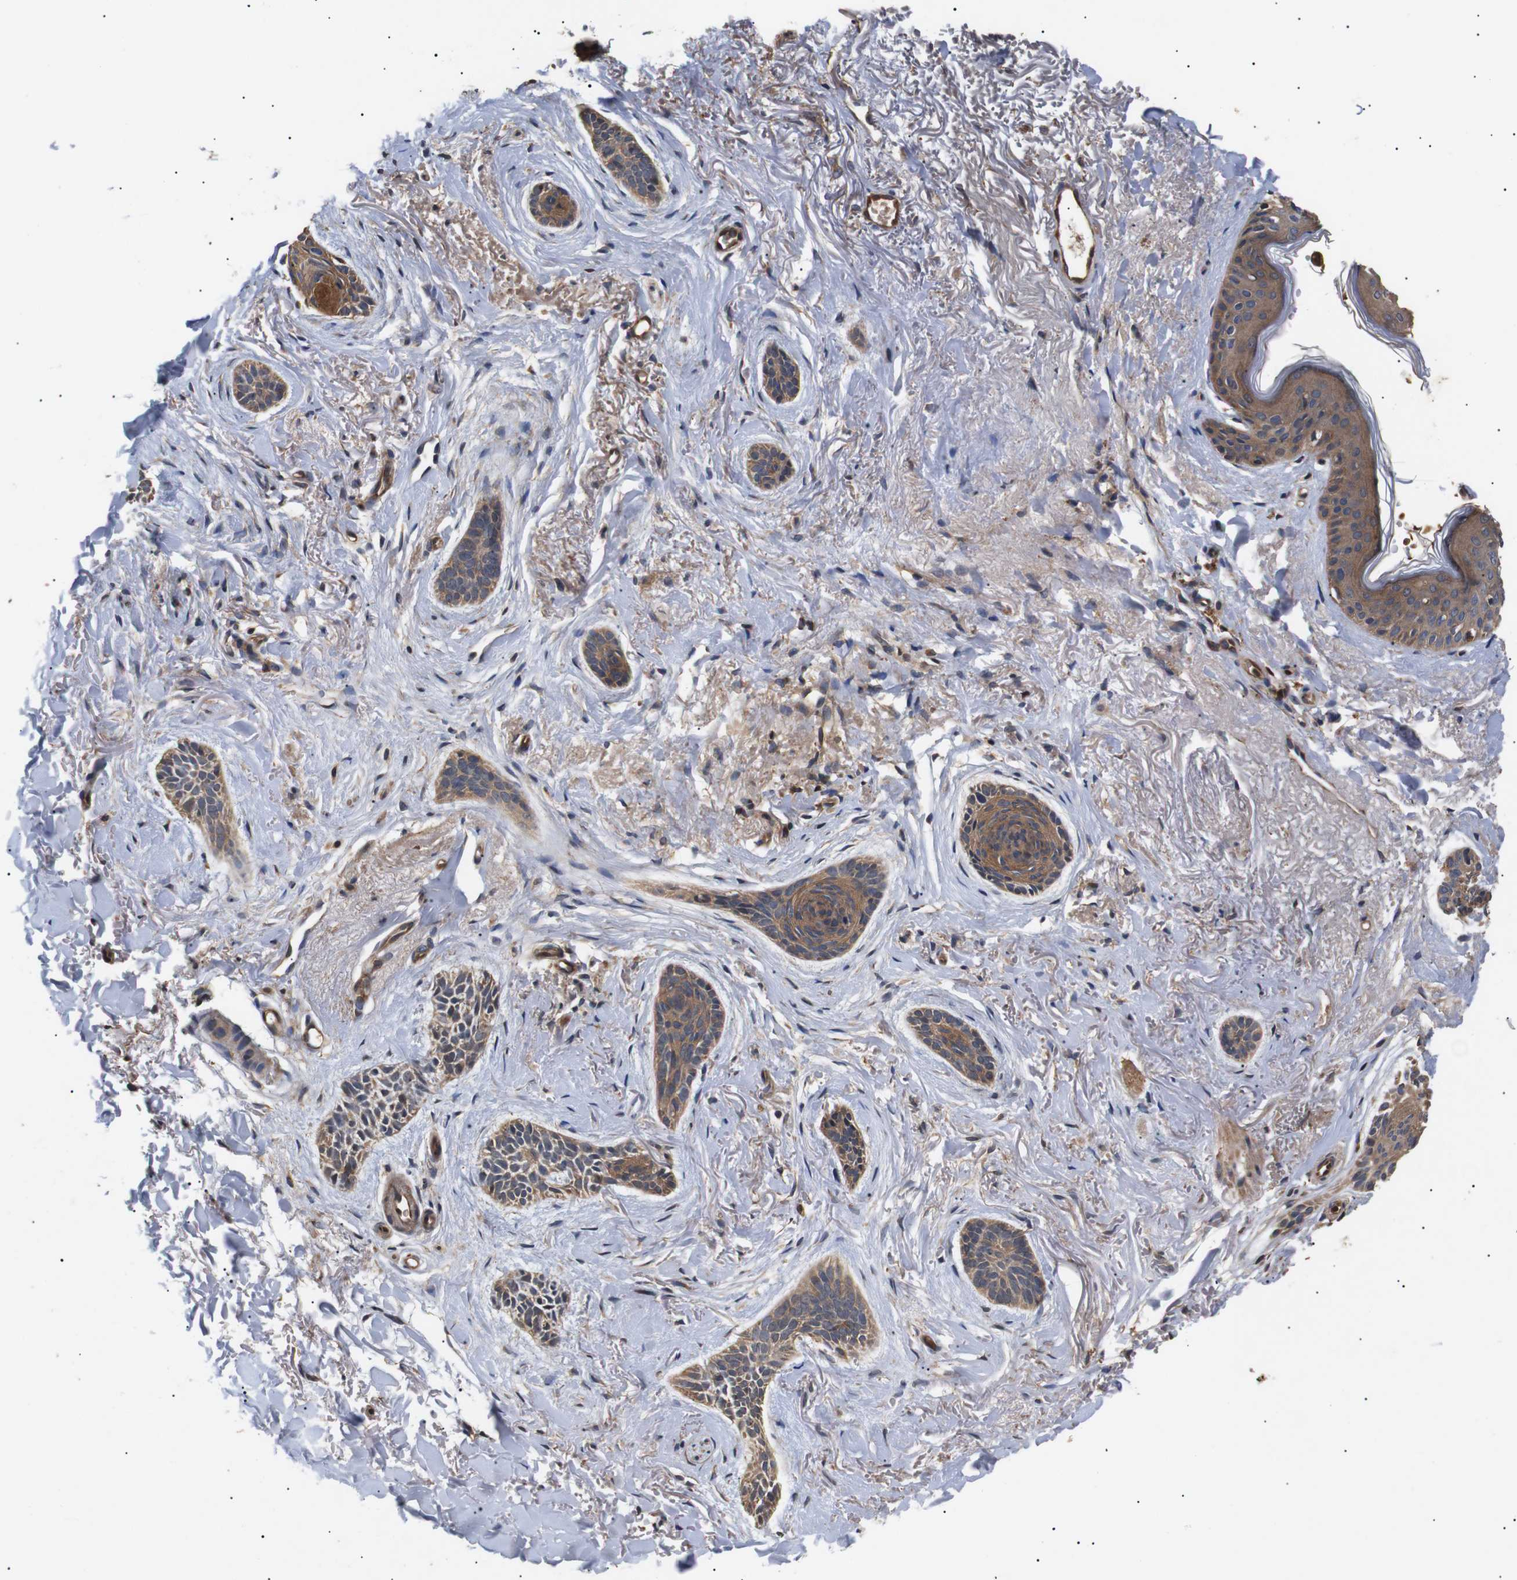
{"staining": {"intensity": "moderate", "quantity": ">75%", "location": "cytoplasmic/membranous"}, "tissue": "skin cancer", "cell_type": "Tumor cells", "image_type": "cancer", "snomed": [{"axis": "morphology", "description": "Basal cell carcinoma"}, {"axis": "topography", "description": "Skin"}], "caption": "A medium amount of moderate cytoplasmic/membranous staining is identified in about >75% of tumor cells in skin cancer tissue. Nuclei are stained in blue.", "gene": "DDR1", "patient": {"sex": "female", "age": 84}}